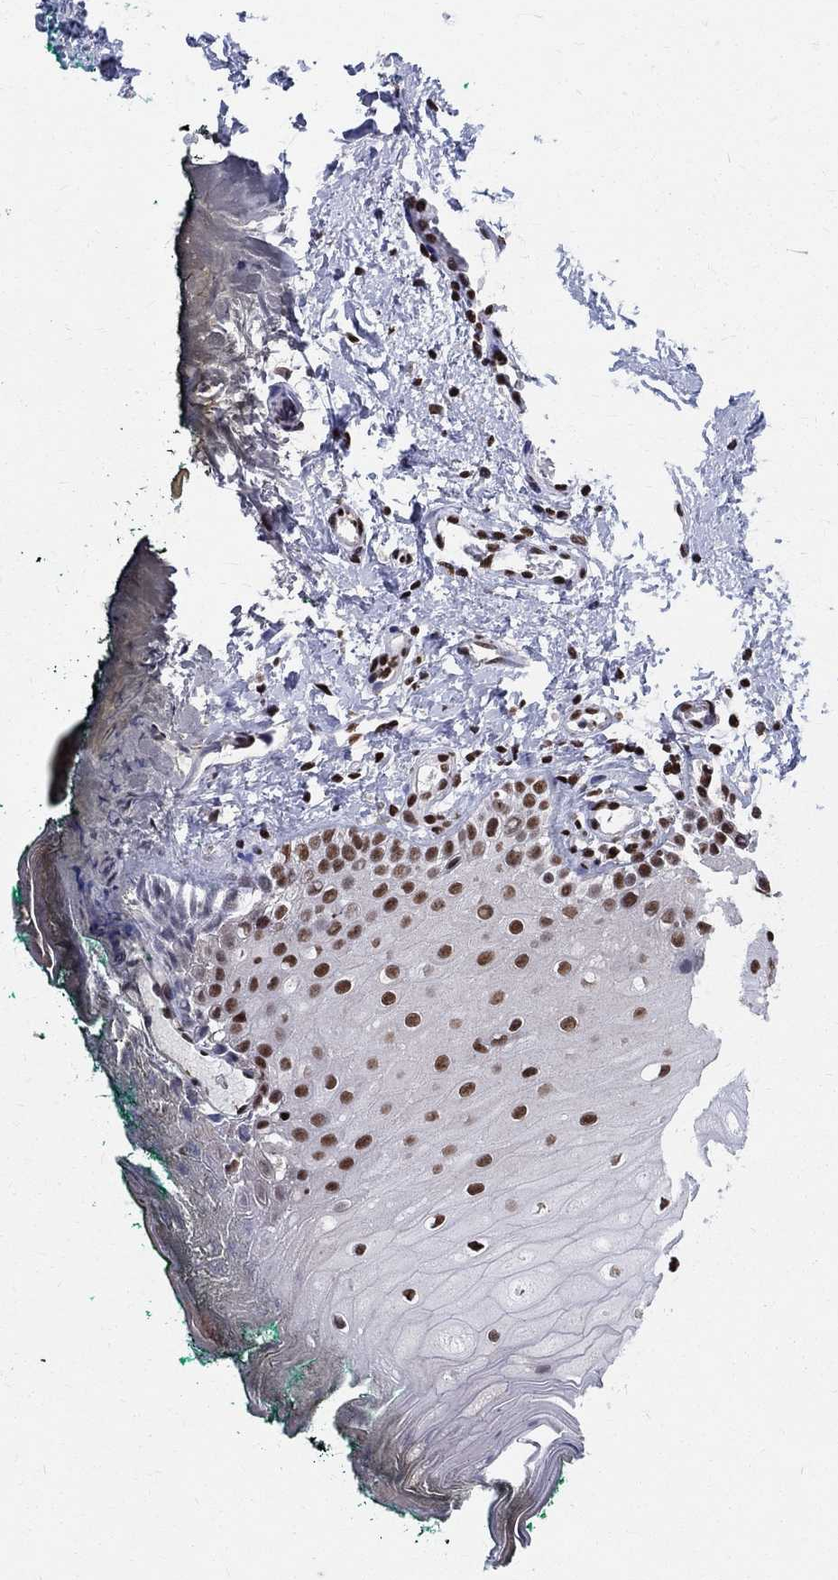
{"staining": {"intensity": "strong", "quantity": "25%-75%", "location": "nuclear"}, "tissue": "oral mucosa", "cell_type": "Squamous epithelial cells", "image_type": "normal", "snomed": [{"axis": "morphology", "description": "Normal tissue, NOS"}, {"axis": "topography", "description": "Oral tissue"}], "caption": "Immunohistochemistry micrograph of unremarkable human oral mucosa stained for a protein (brown), which shows high levels of strong nuclear expression in about 25%-75% of squamous epithelial cells.", "gene": "FBXO16", "patient": {"sex": "female", "age": 83}}